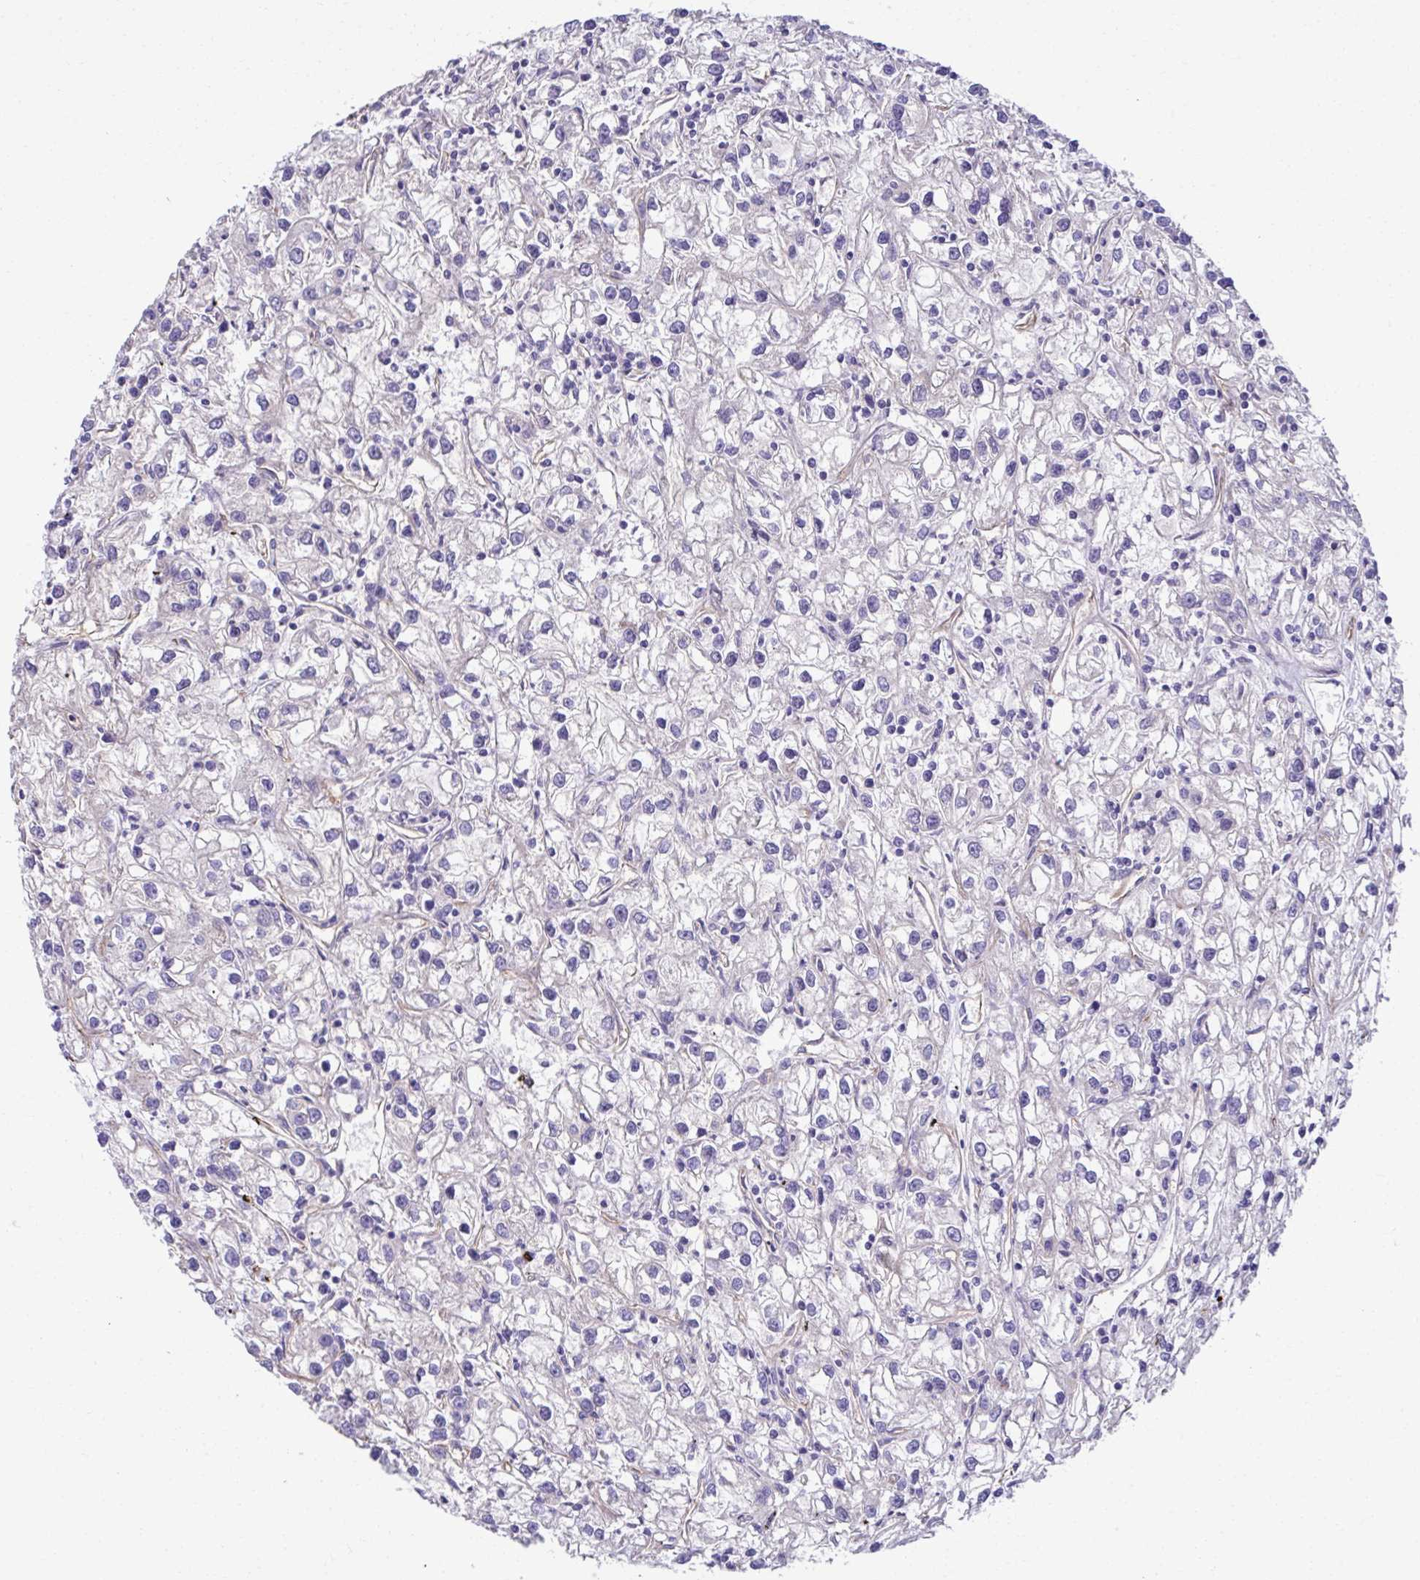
{"staining": {"intensity": "negative", "quantity": "none", "location": "none"}, "tissue": "renal cancer", "cell_type": "Tumor cells", "image_type": "cancer", "snomed": [{"axis": "morphology", "description": "Adenocarcinoma, NOS"}, {"axis": "topography", "description": "Kidney"}], "caption": "IHC image of neoplastic tissue: human renal adenocarcinoma stained with DAB (3,3'-diaminobenzidine) reveals no significant protein positivity in tumor cells.", "gene": "TRIM52", "patient": {"sex": "female", "age": 59}}